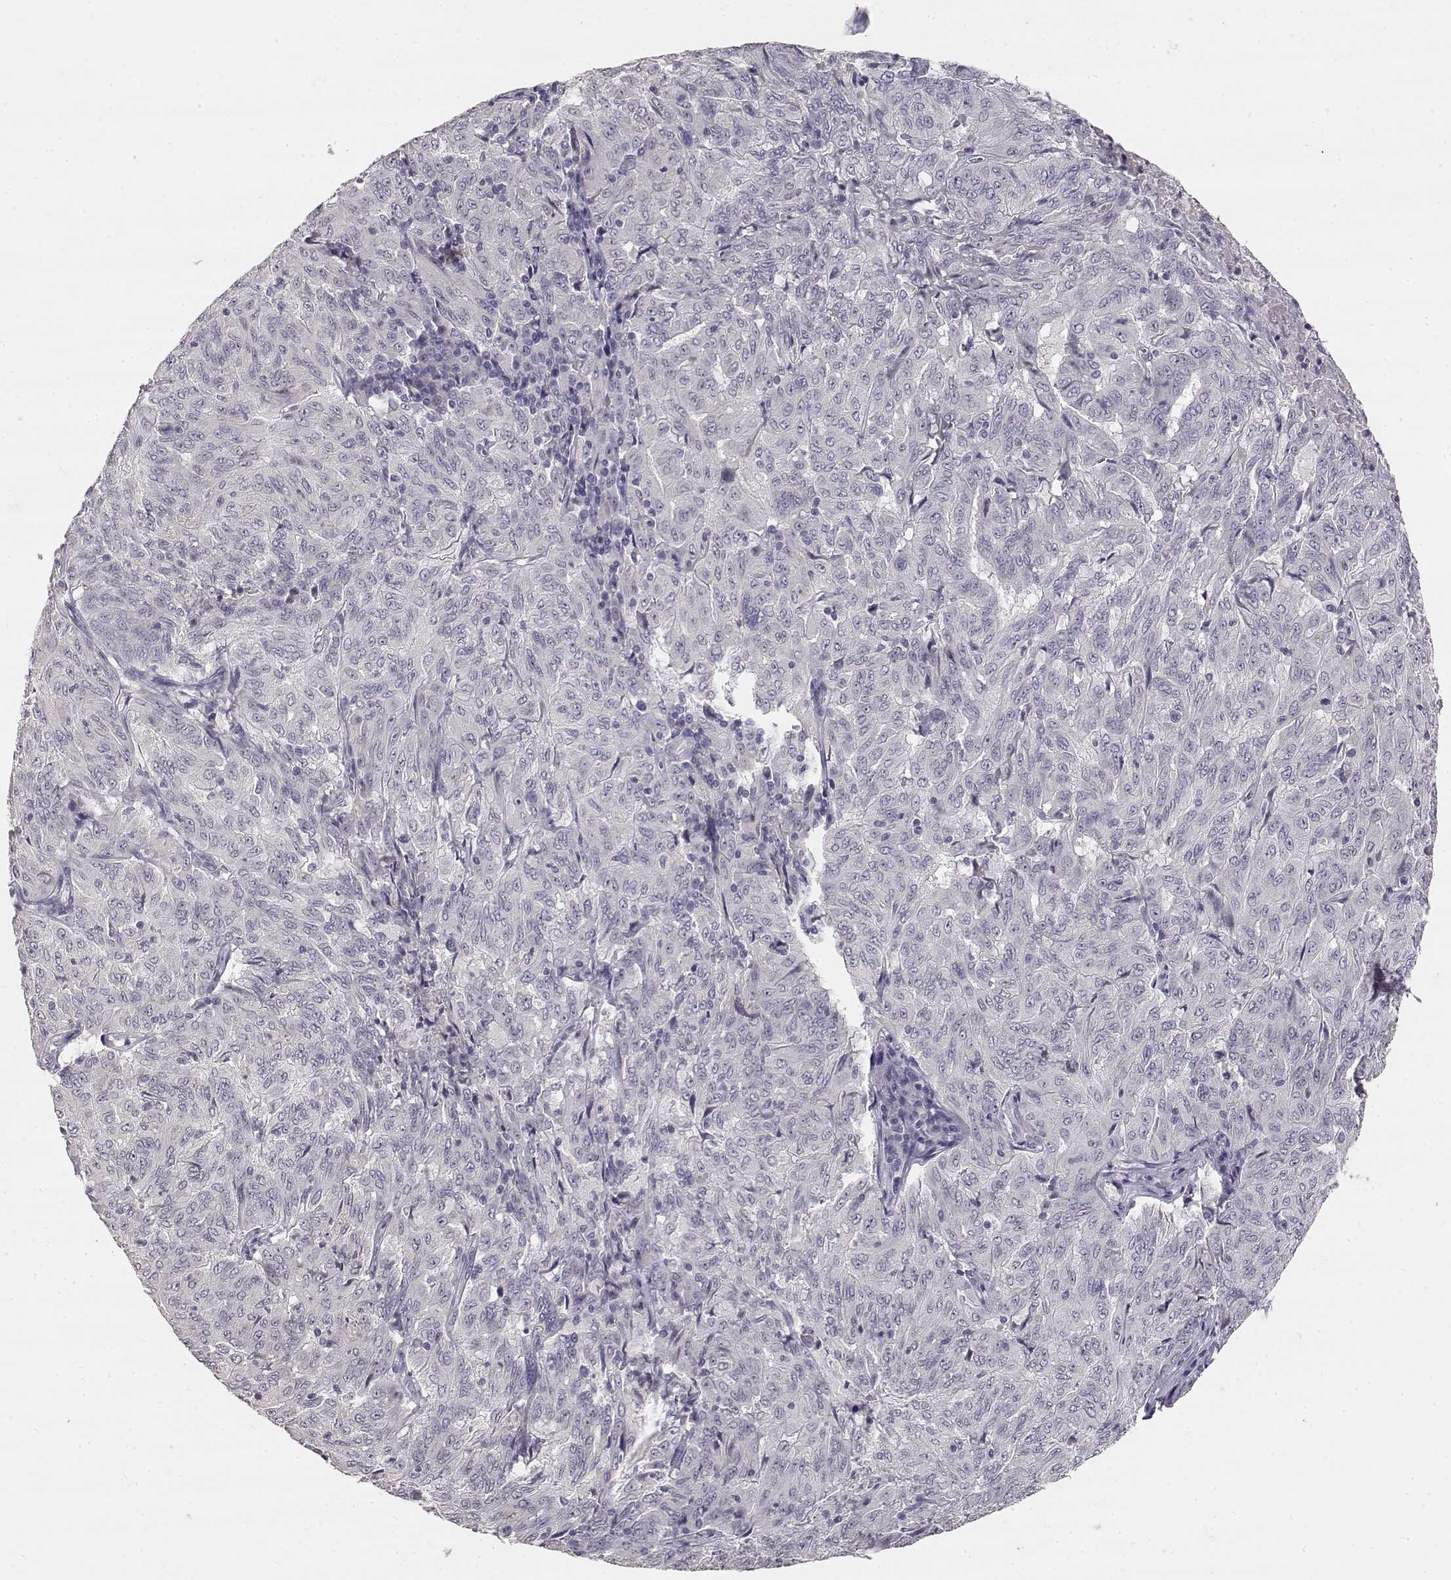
{"staining": {"intensity": "negative", "quantity": "none", "location": "none"}, "tissue": "pancreatic cancer", "cell_type": "Tumor cells", "image_type": "cancer", "snomed": [{"axis": "morphology", "description": "Adenocarcinoma, NOS"}, {"axis": "topography", "description": "Pancreas"}], "caption": "The micrograph shows no significant staining in tumor cells of pancreatic cancer.", "gene": "TPH2", "patient": {"sex": "male", "age": 63}}